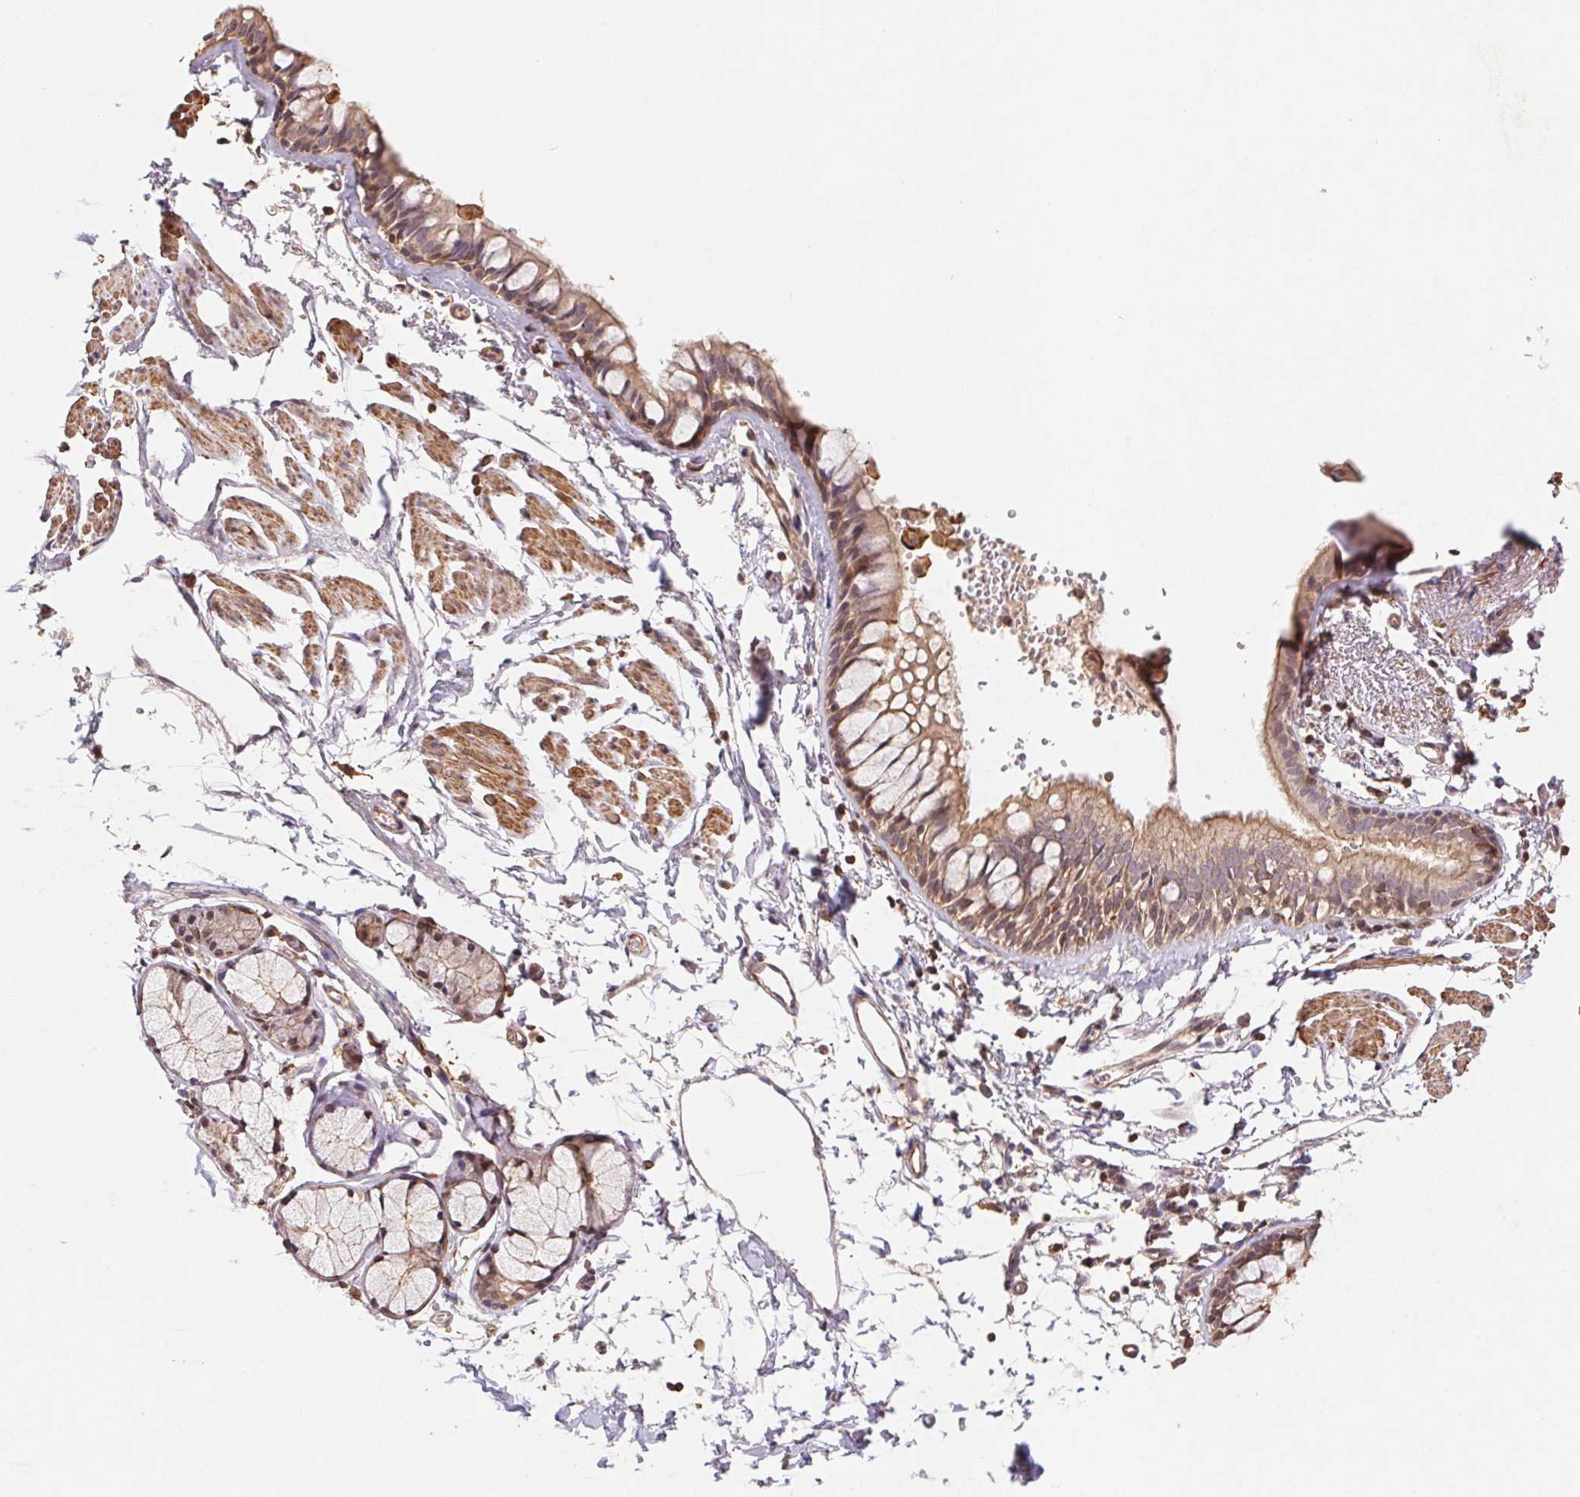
{"staining": {"intensity": "moderate", "quantity": ">75%", "location": "cytoplasmic/membranous"}, "tissue": "bronchus", "cell_type": "Respiratory epithelial cells", "image_type": "normal", "snomed": [{"axis": "morphology", "description": "Normal tissue, NOS"}, {"axis": "topography", "description": "Cartilage tissue"}, {"axis": "topography", "description": "Bronchus"}], "caption": "Approximately >75% of respiratory epithelial cells in normal bronchus demonstrate moderate cytoplasmic/membranous protein positivity as visualized by brown immunohistochemical staining.", "gene": "ATG10", "patient": {"sex": "female", "age": 59}}